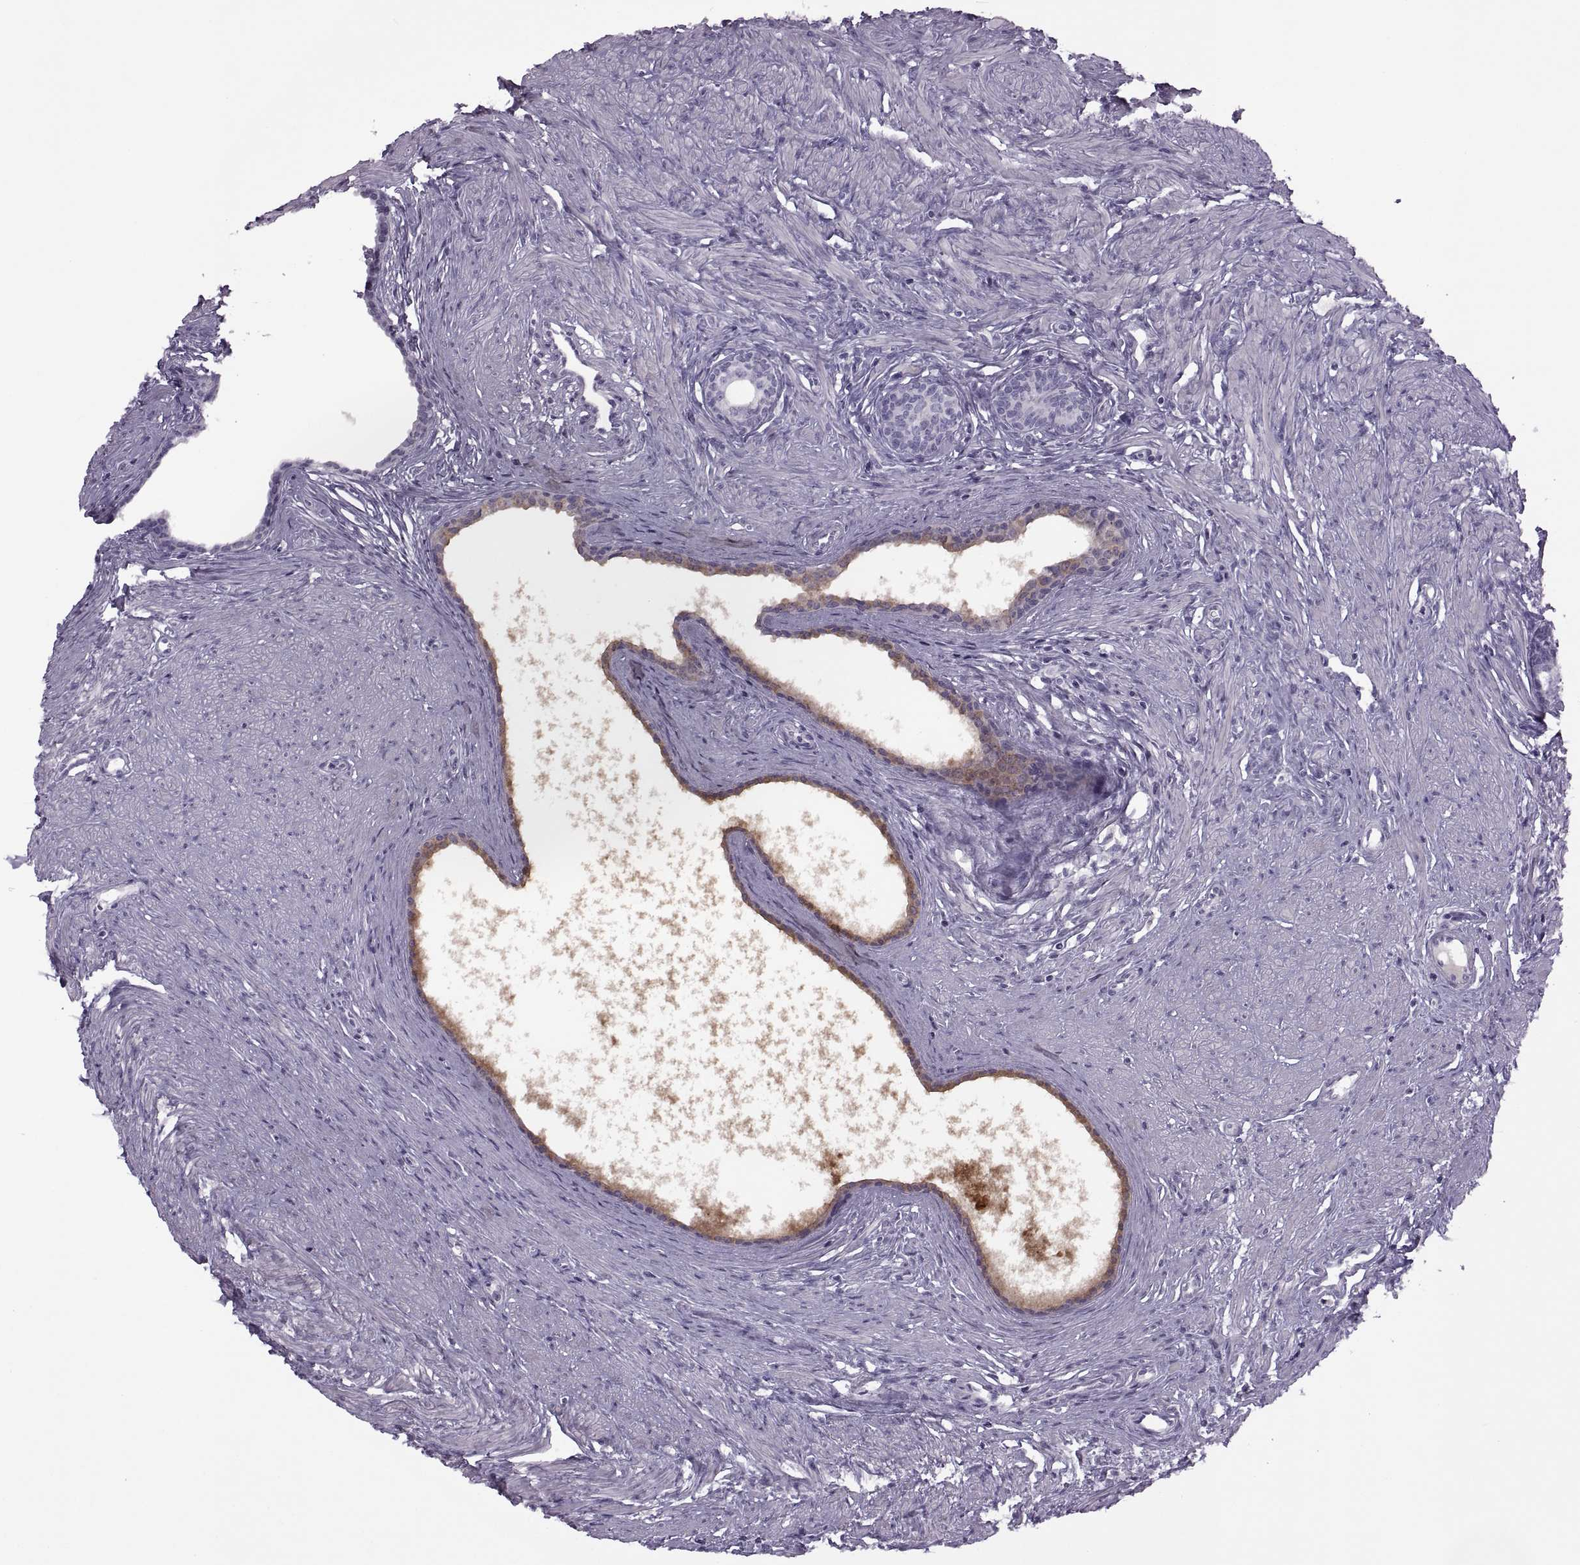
{"staining": {"intensity": "negative", "quantity": "none", "location": "none"}, "tissue": "prostate", "cell_type": "Glandular cells", "image_type": "normal", "snomed": [{"axis": "morphology", "description": "Normal tissue, NOS"}, {"axis": "topography", "description": "Prostate"}], "caption": "An image of prostate stained for a protein reveals no brown staining in glandular cells.", "gene": "RSPH6A", "patient": {"sex": "male", "age": 60}}